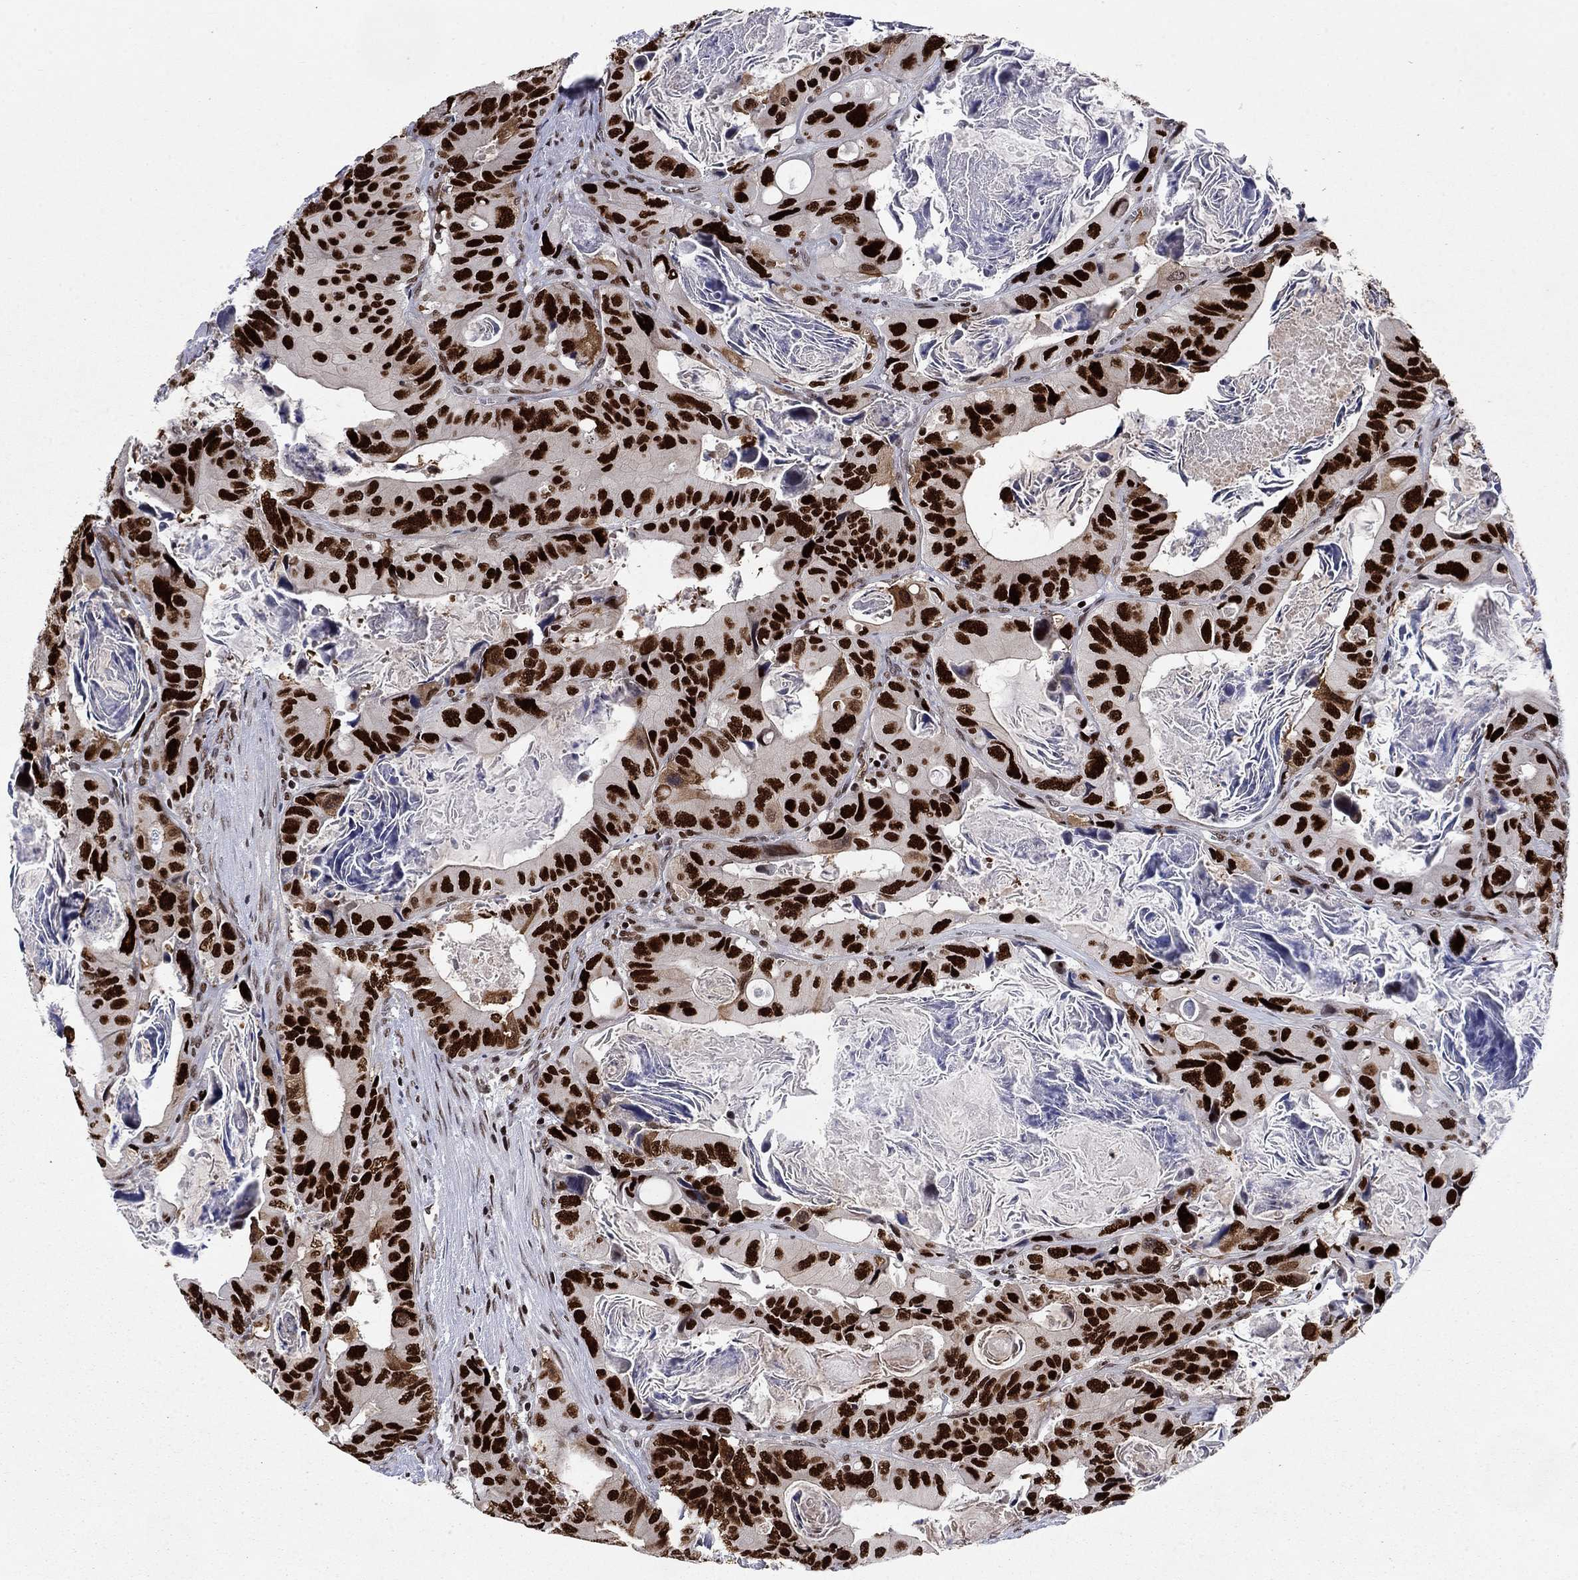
{"staining": {"intensity": "strong", "quantity": ">75%", "location": "nuclear"}, "tissue": "colorectal cancer", "cell_type": "Tumor cells", "image_type": "cancer", "snomed": [{"axis": "morphology", "description": "Adenocarcinoma, NOS"}, {"axis": "topography", "description": "Rectum"}], "caption": "Immunohistochemical staining of human colorectal cancer shows high levels of strong nuclear protein staining in about >75% of tumor cells.", "gene": "RPRD1B", "patient": {"sex": "male", "age": 64}}